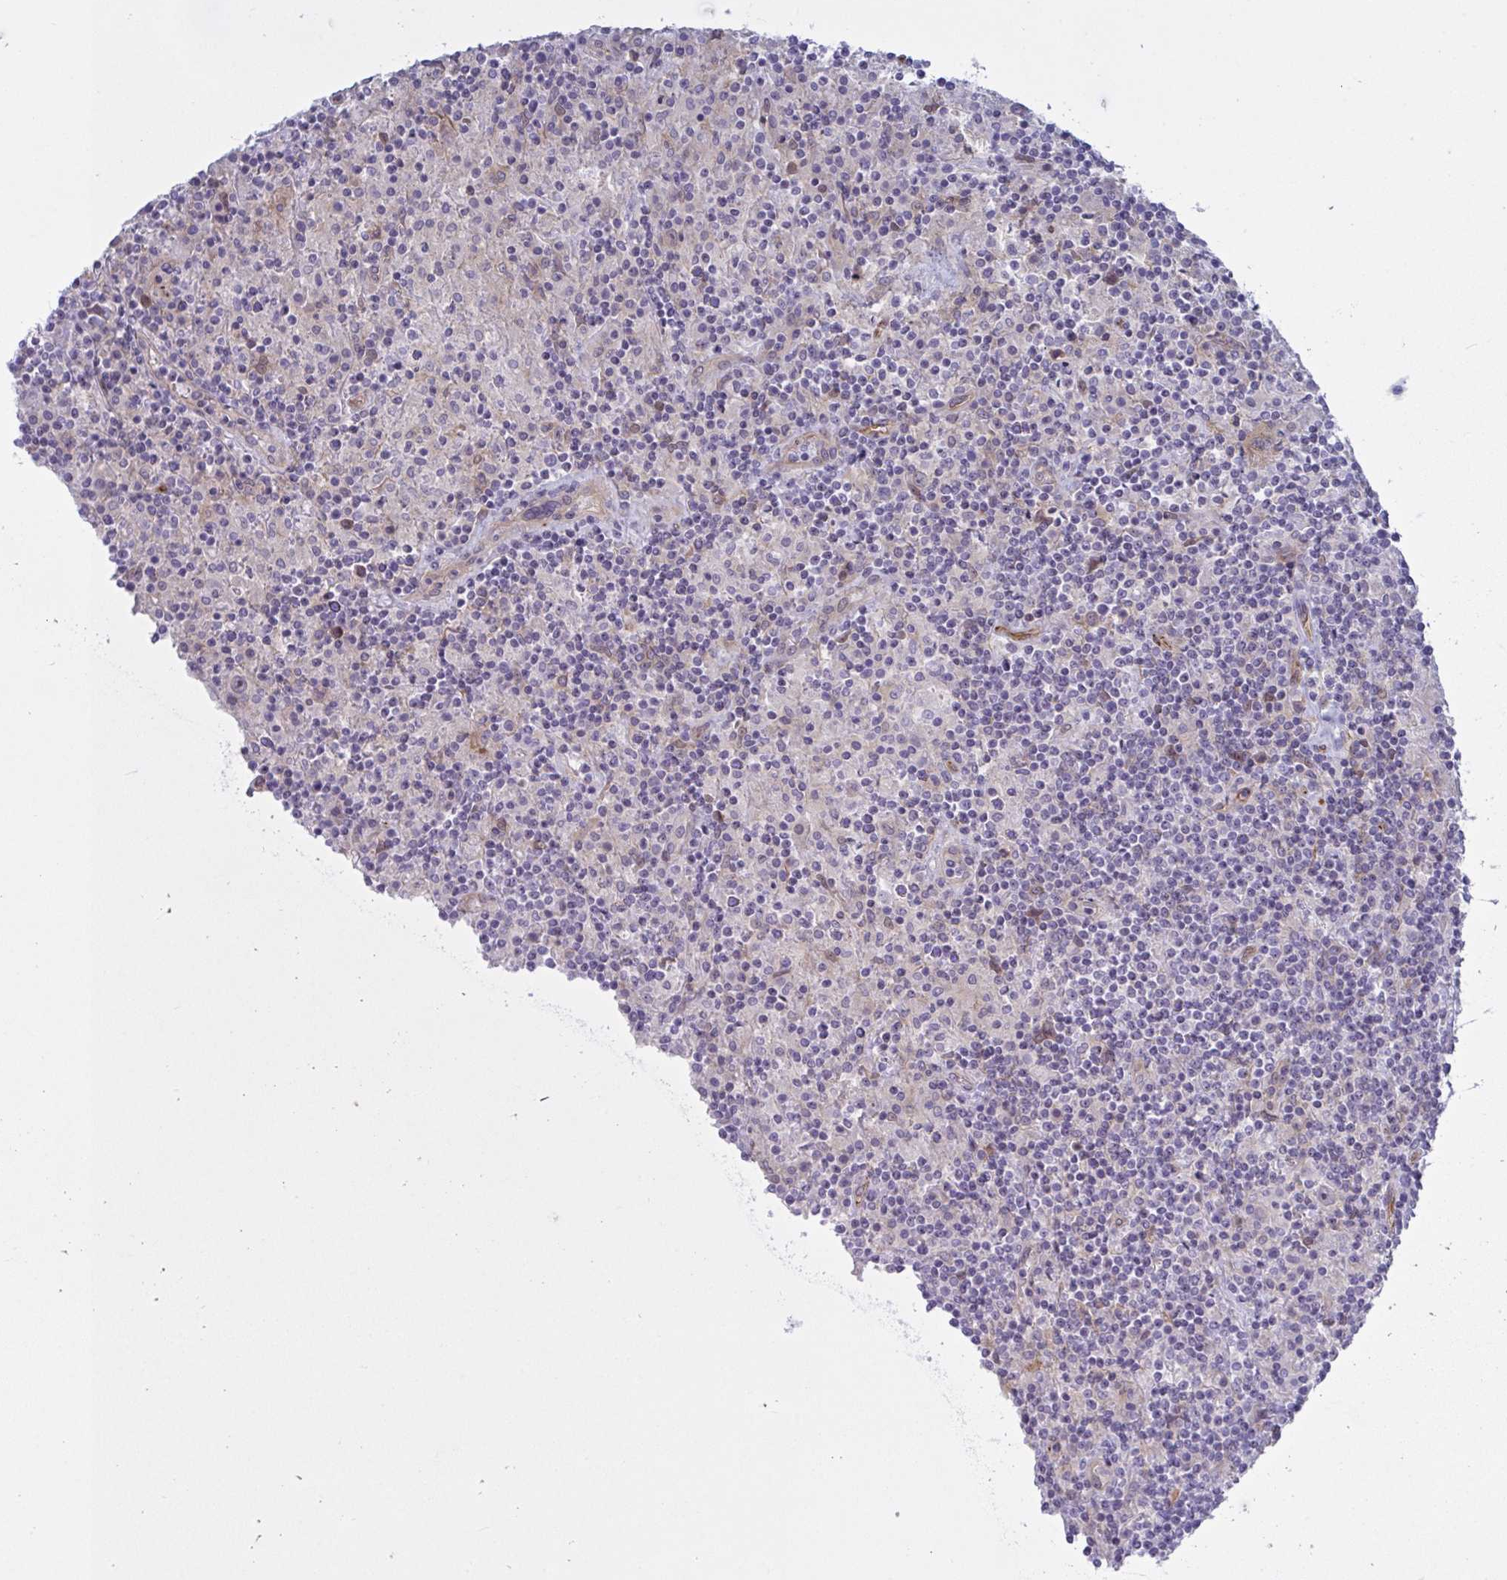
{"staining": {"intensity": "weak", "quantity": "<25%", "location": "cytoplasmic/membranous"}, "tissue": "lymphoma", "cell_type": "Tumor cells", "image_type": "cancer", "snomed": [{"axis": "morphology", "description": "Hodgkin's disease, NOS"}, {"axis": "topography", "description": "Lymph node"}], "caption": "IHC micrograph of human Hodgkin's disease stained for a protein (brown), which exhibits no expression in tumor cells.", "gene": "PRRT4", "patient": {"sex": "male", "age": 70}}